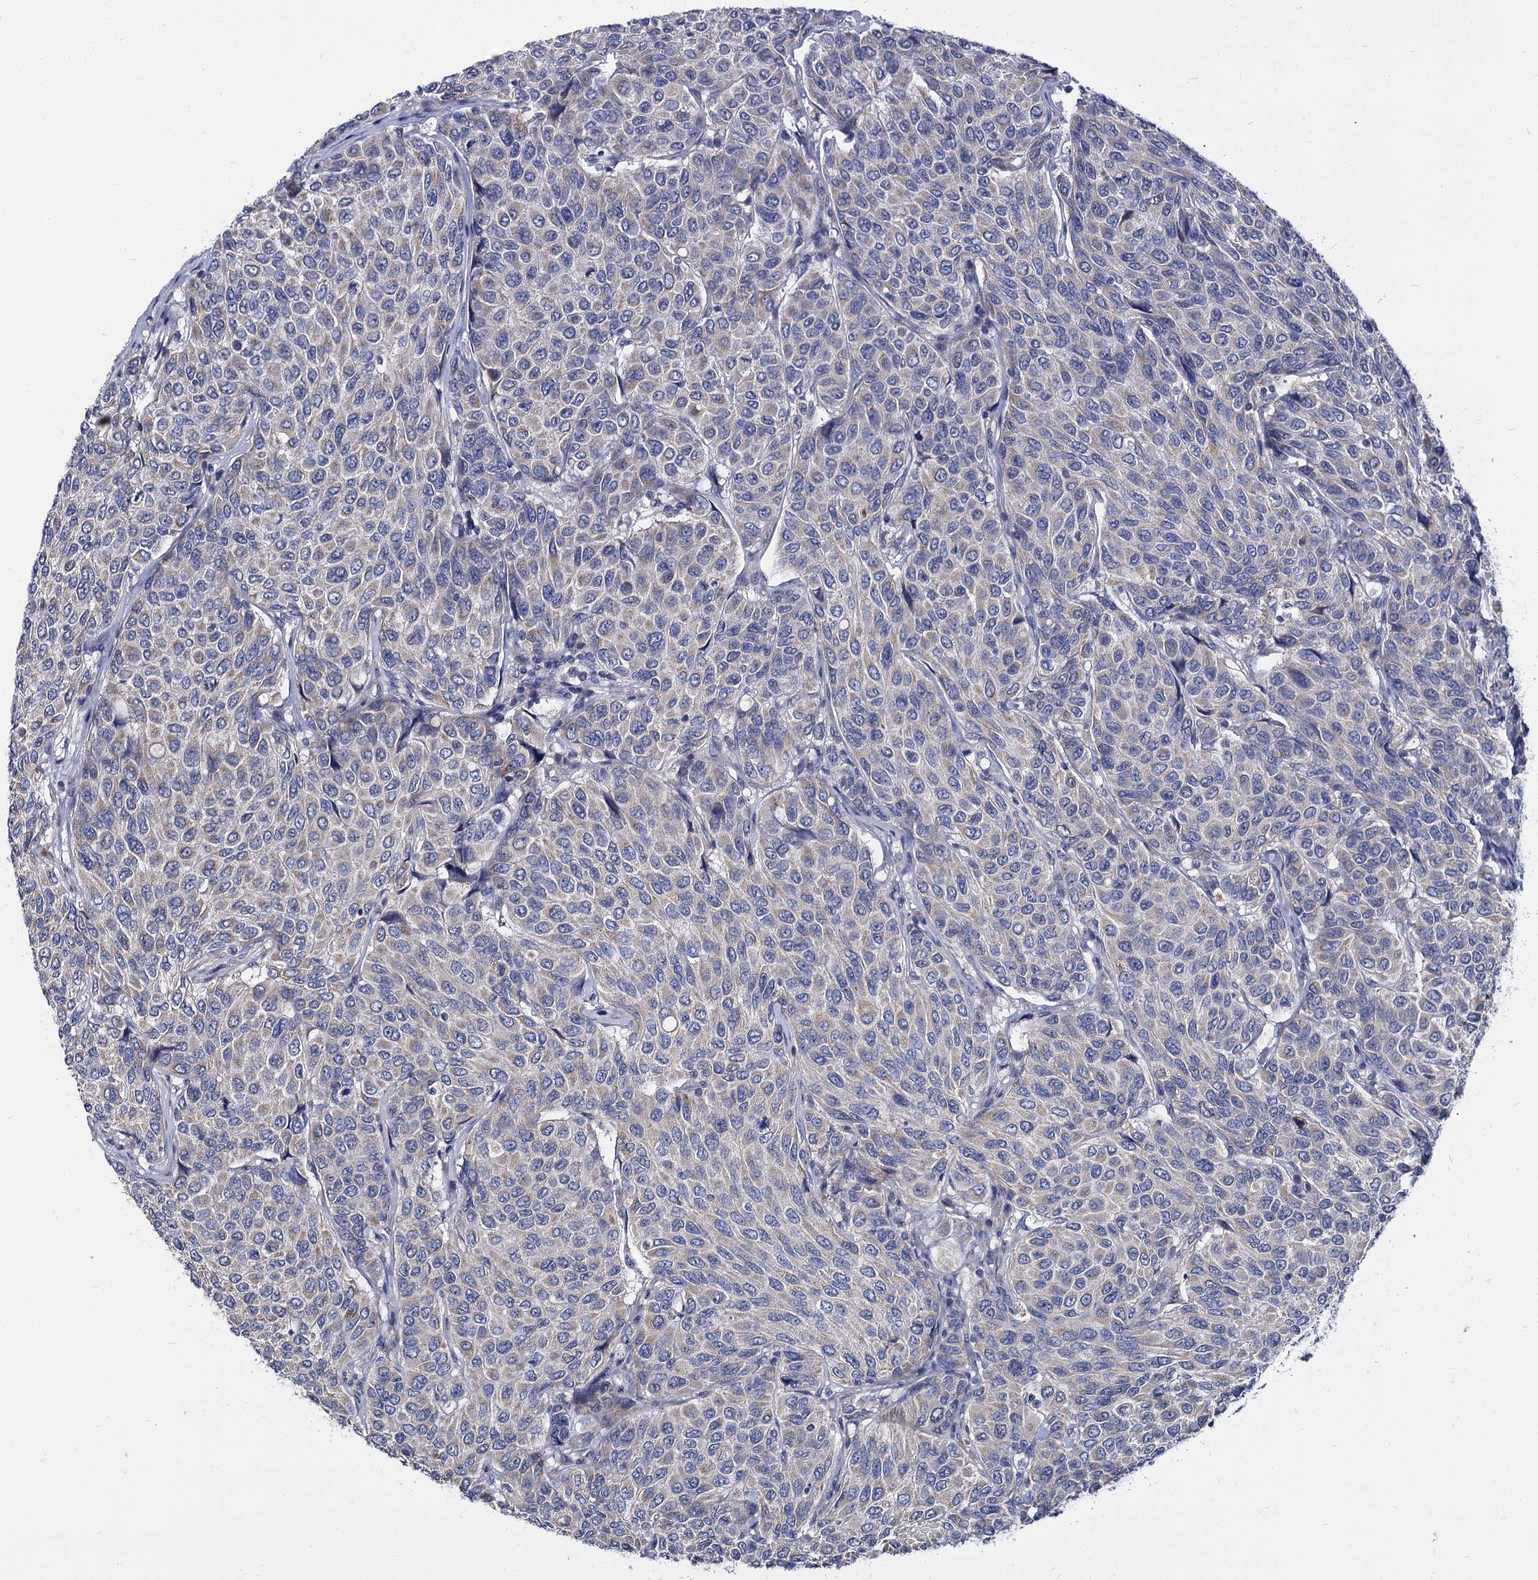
{"staining": {"intensity": "negative", "quantity": "none", "location": "none"}, "tissue": "breast cancer", "cell_type": "Tumor cells", "image_type": "cancer", "snomed": [{"axis": "morphology", "description": "Duct carcinoma"}, {"axis": "topography", "description": "Breast"}], "caption": "IHC of breast cancer (infiltrating ductal carcinoma) reveals no staining in tumor cells.", "gene": "PANX2", "patient": {"sex": "female", "age": 55}}